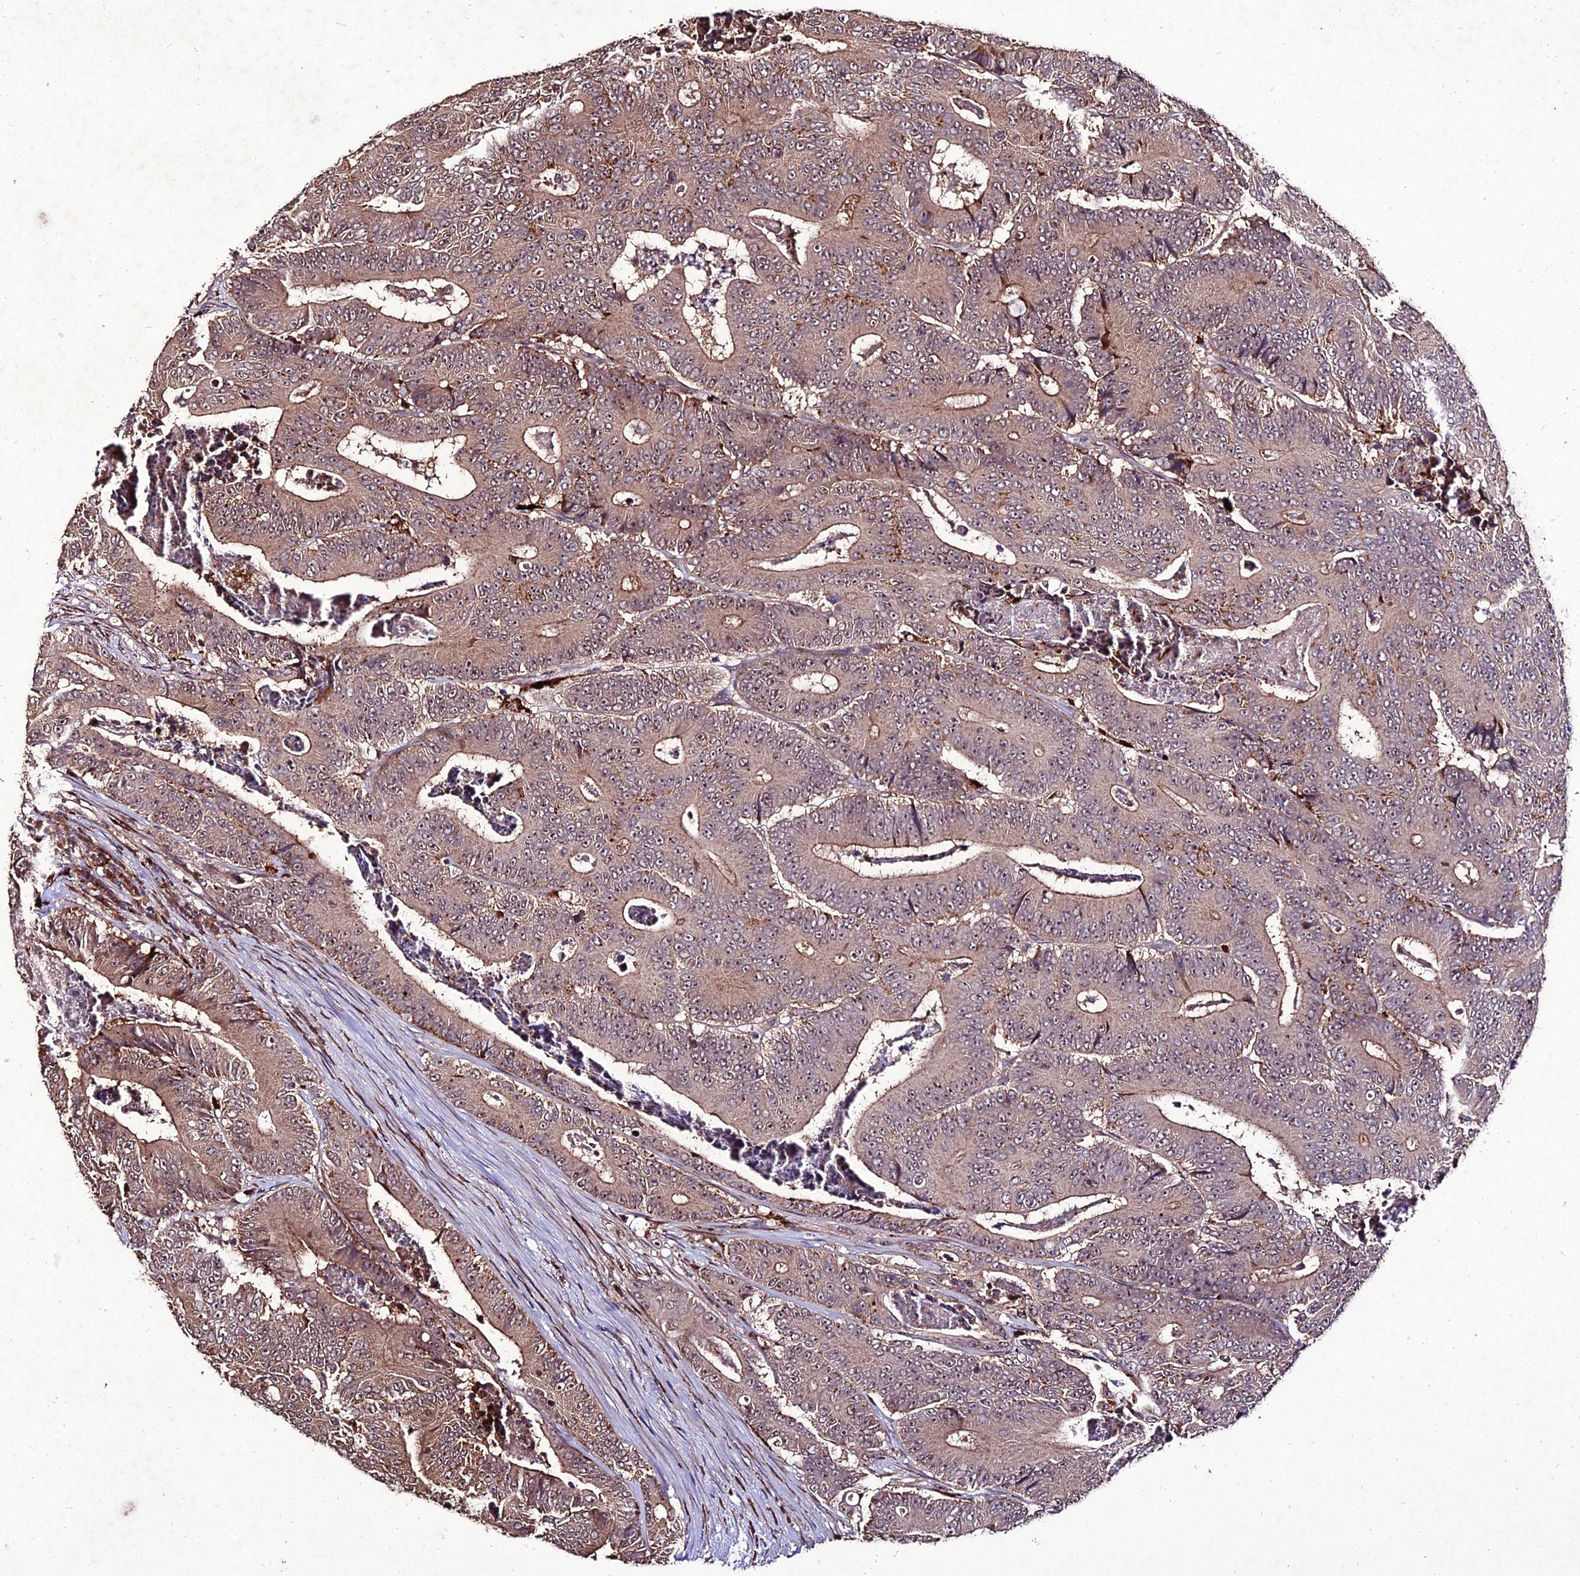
{"staining": {"intensity": "weak", "quantity": ">75%", "location": "cytoplasmic/membranous,nuclear"}, "tissue": "colorectal cancer", "cell_type": "Tumor cells", "image_type": "cancer", "snomed": [{"axis": "morphology", "description": "Adenocarcinoma, NOS"}, {"axis": "topography", "description": "Colon"}], "caption": "This image shows IHC staining of human colorectal adenocarcinoma, with low weak cytoplasmic/membranous and nuclear staining in about >75% of tumor cells.", "gene": "ZNF766", "patient": {"sex": "male", "age": 83}}